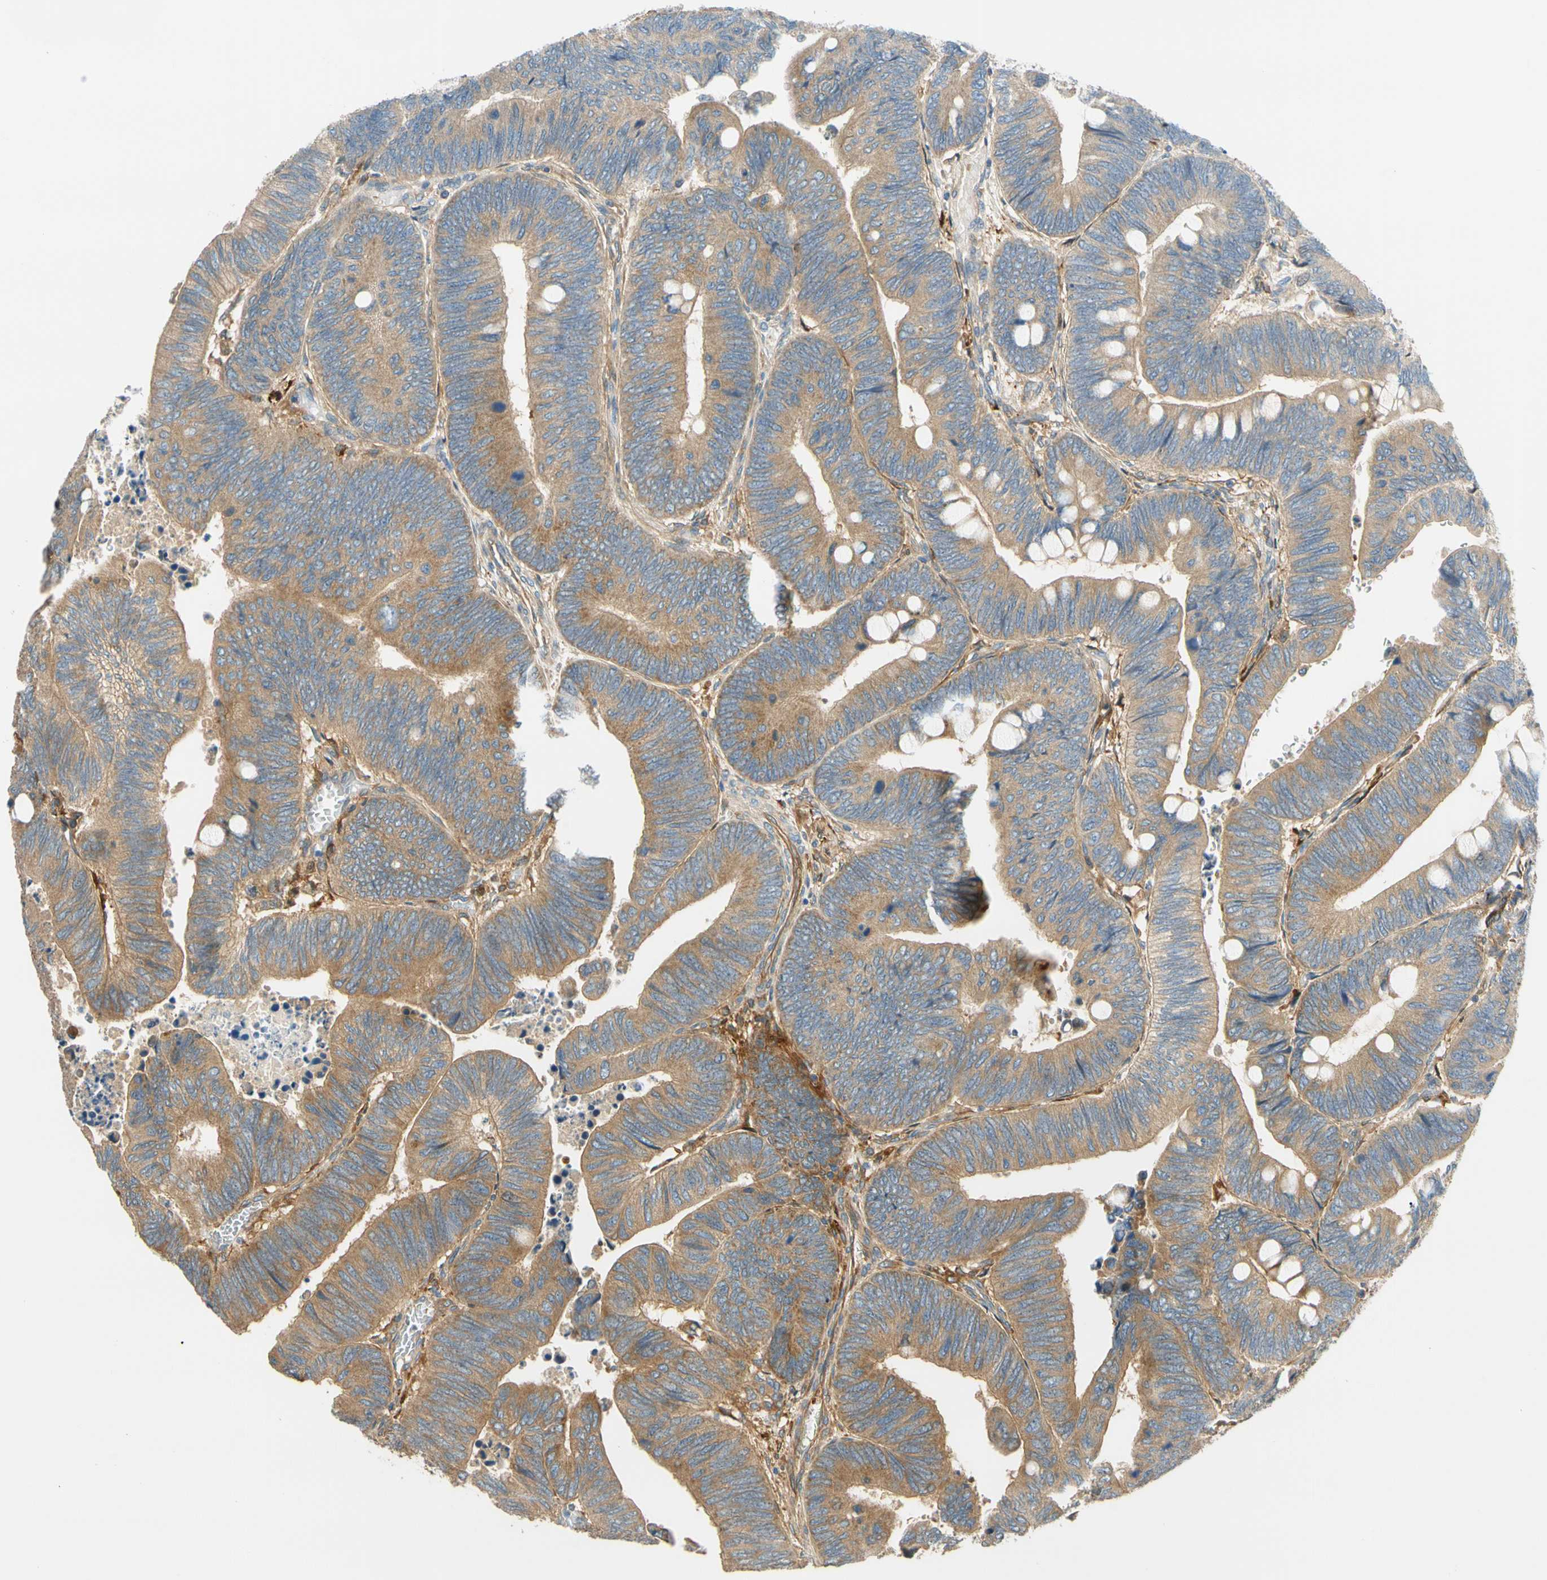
{"staining": {"intensity": "moderate", "quantity": ">75%", "location": "cytoplasmic/membranous"}, "tissue": "colorectal cancer", "cell_type": "Tumor cells", "image_type": "cancer", "snomed": [{"axis": "morphology", "description": "Normal tissue, NOS"}, {"axis": "morphology", "description": "Adenocarcinoma, NOS"}, {"axis": "topography", "description": "Rectum"}, {"axis": "topography", "description": "Peripheral nerve tissue"}], "caption": "Colorectal cancer (adenocarcinoma) stained for a protein reveals moderate cytoplasmic/membranous positivity in tumor cells. (DAB (3,3'-diaminobenzidine) IHC, brown staining for protein, blue staining for nuclei).", "gene": "PARP14", "patient": {"sex": "male", "age": 92}}